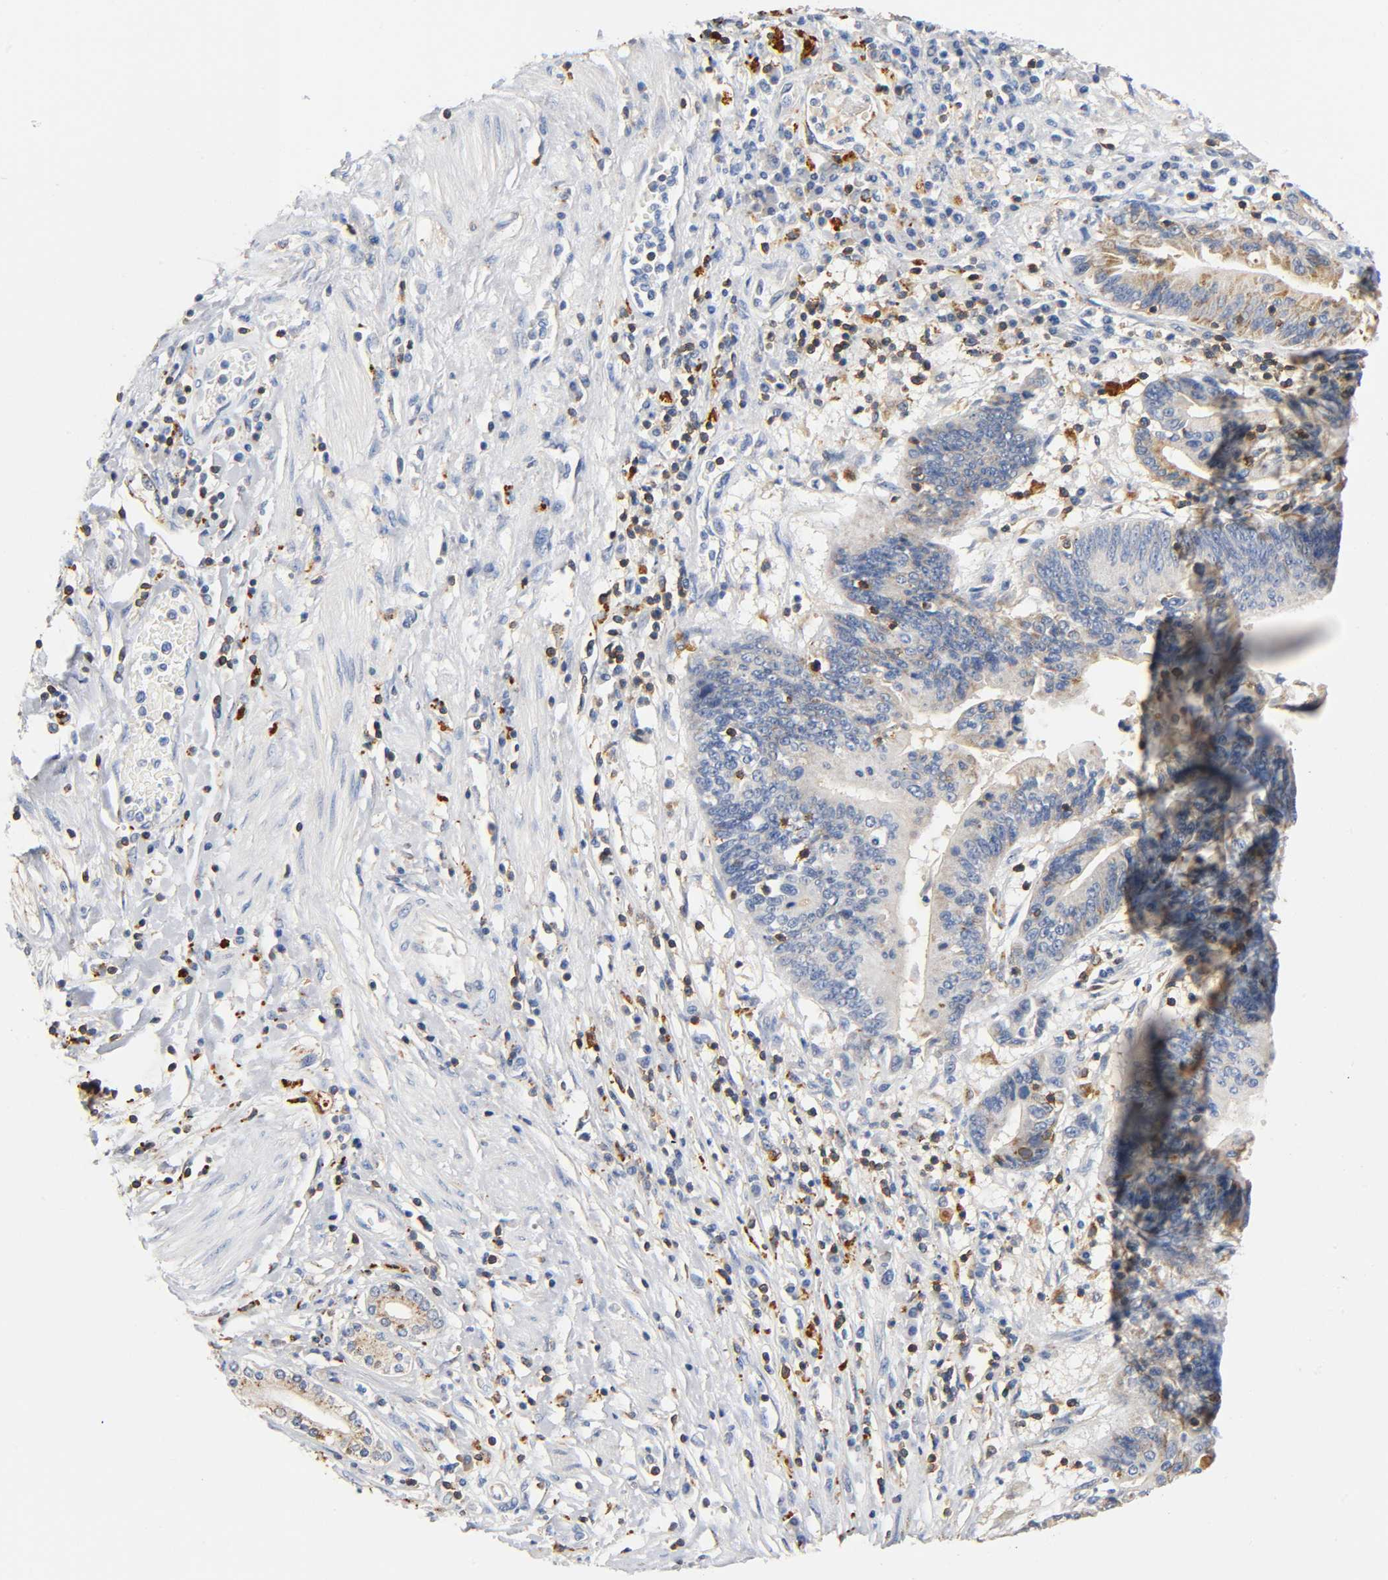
{"staining": {"intensity": "moderate", "quantity": "25%-75%", "location": "cytoplasmic/membranous"}, "tissue": "pancreatic cancer", "cell_type": "Tumor cells", "image_type": "cancer", "snomed": [{"axis": "morphology", "description": "Adenocarcinoma, NOS"}, {"axis": "topography", "description": "Pancreas"}], "caption": "An immunohistochemistry micrograph of neoplastic tissue is shown. Protein staining in brown shows moderate cytoplasmic/membranous positivity in pancreatic cancer within tumor cells. The staining was performed using DAB to visualize the protein expression in brown, while the nuclei were stained in blue with hematoxylin (Magnification: 20x).", "gene": "UCKL1", "patient": {"sex": "female", "age": 48}}